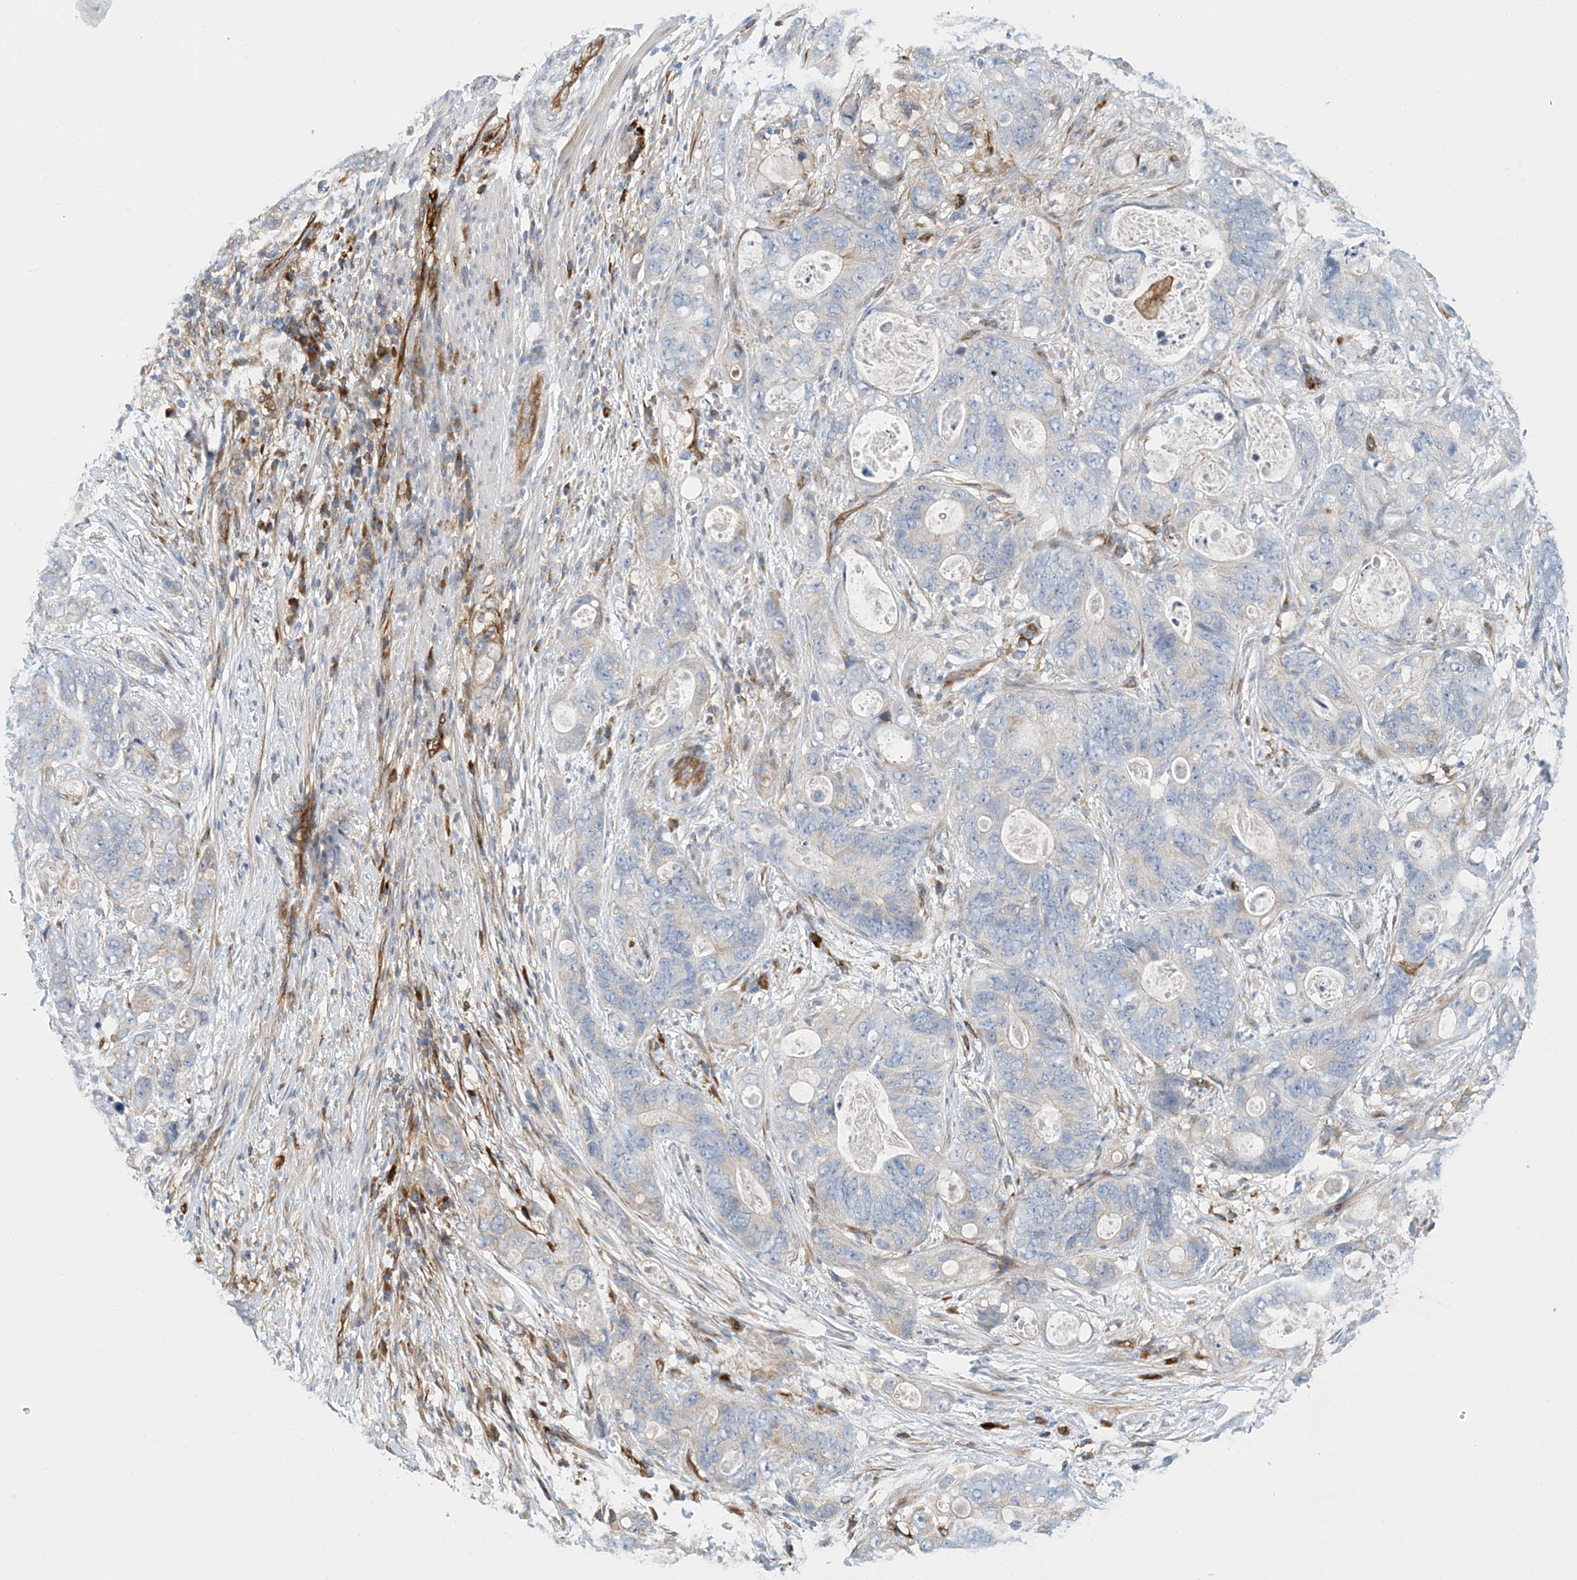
{"staining": {"intensity": "negative", "quantity": "none", "location": "none"}, "tissue": "stomach cancer", "cell_type": "Tumor cells", "image_type": "cancer", "snomed": [{"axis": "morphology", "description": "Adenocarcinoma, NOS"}, {"axis": "topography", "description": "Stomach"}], "caption": "Adenocarcinoma (stomach) stained for a protein using immunohistochemistry shows no expression tumor cells.", "gene": "PCDHA2", "patient": {"sex": "female", "age": 89}}